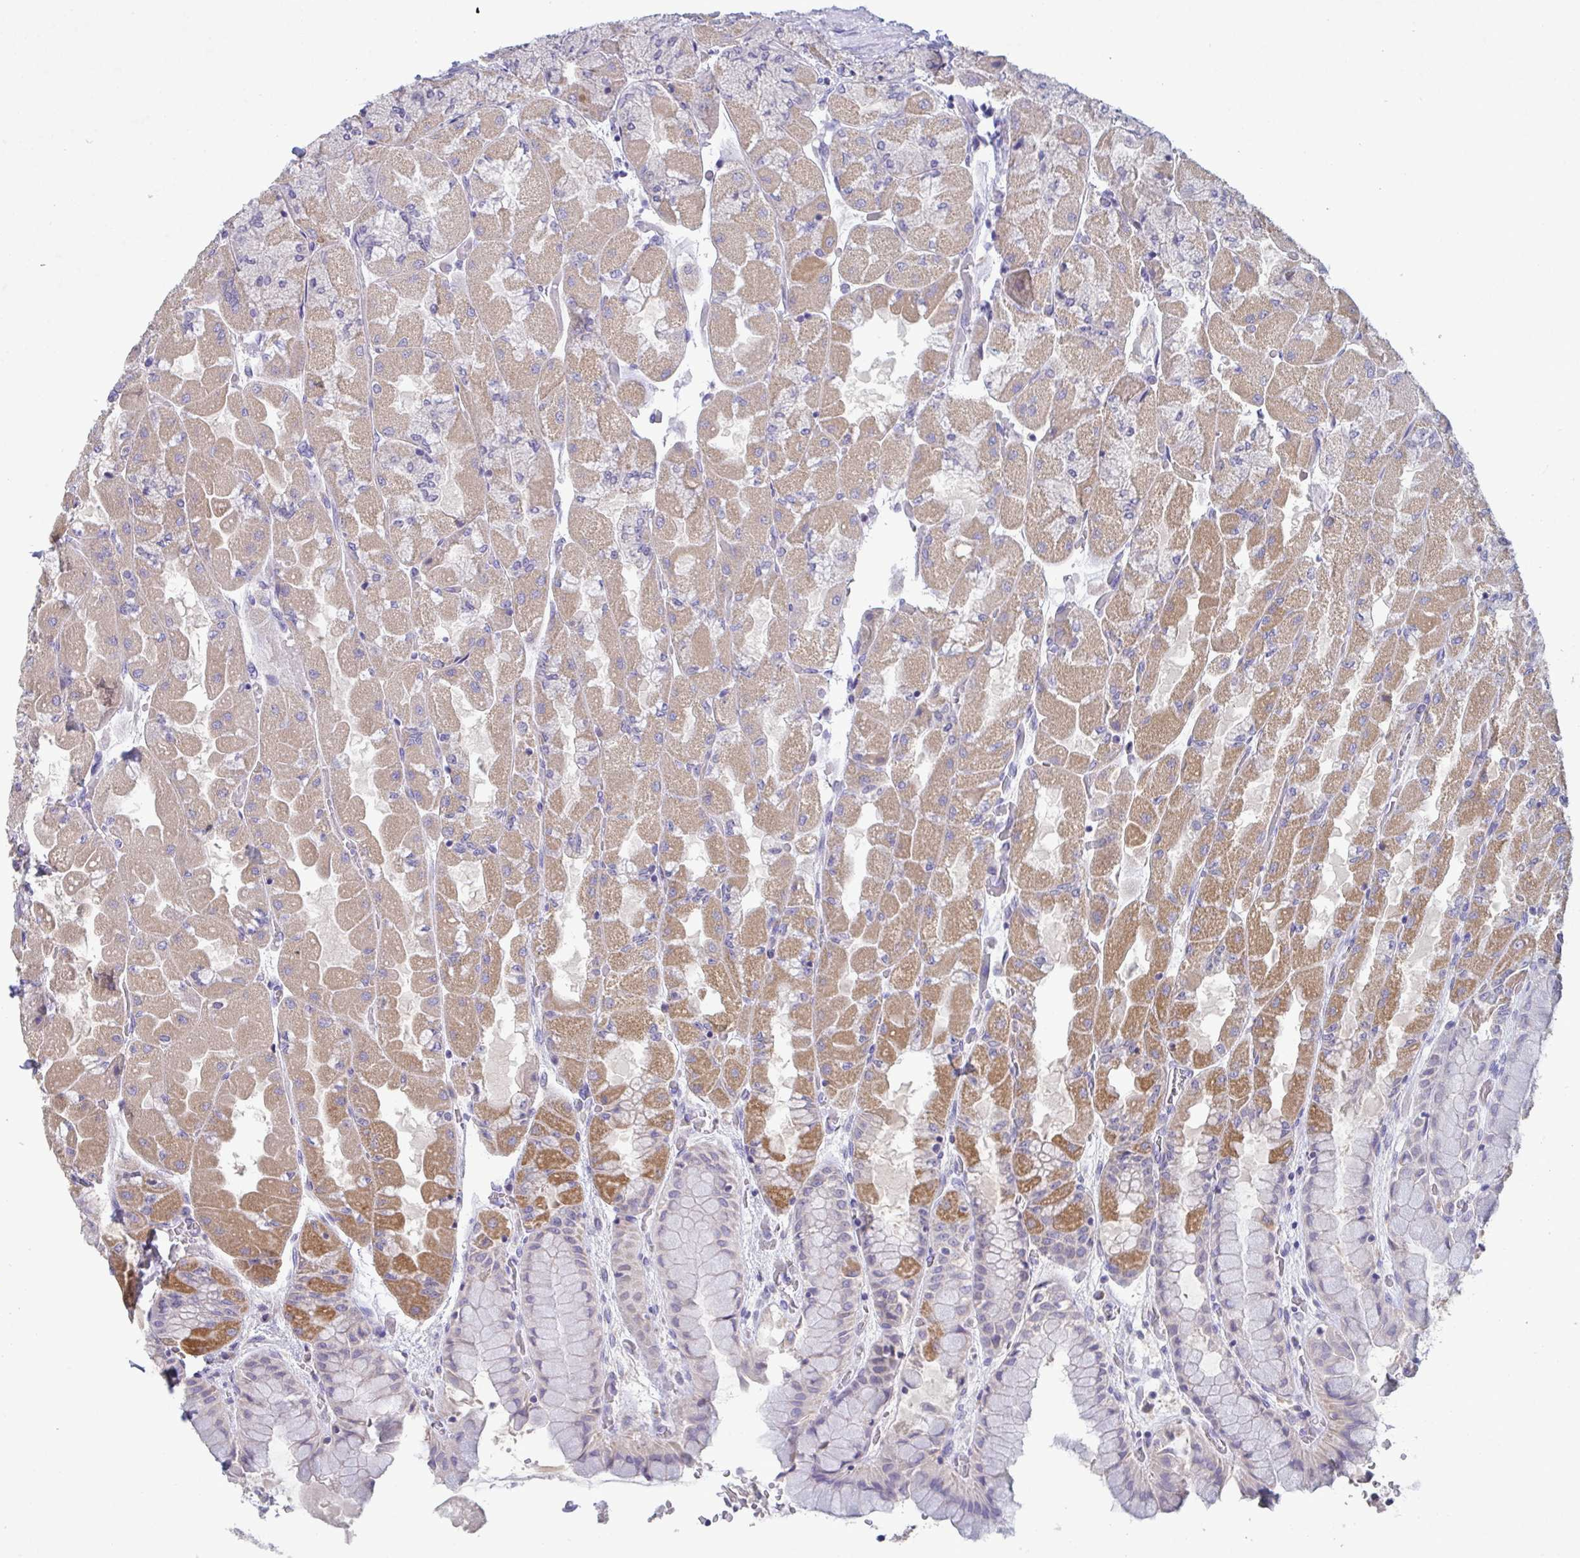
{"staining": {"intensity": "moderate", "quantity": "25%-75%", "location": "cytoplasmic/membranous"}, "tissue": "stomach", "cell_type": "Glandular cells", "image_type": "normal", "snomed": [{"axis": "morphology", "description": "Normal tissue, NOS"}, {"axis": "topography", "description": "Stomach"}], "caption": "Immunohistochemical staining of normal stomach shows medium levels of moderate cytoplasmic/membranous expression in approximately 25%-75% of glandular cells.", "gene": "GALNT13", "patient": {"sex": "female", "age": 61}}